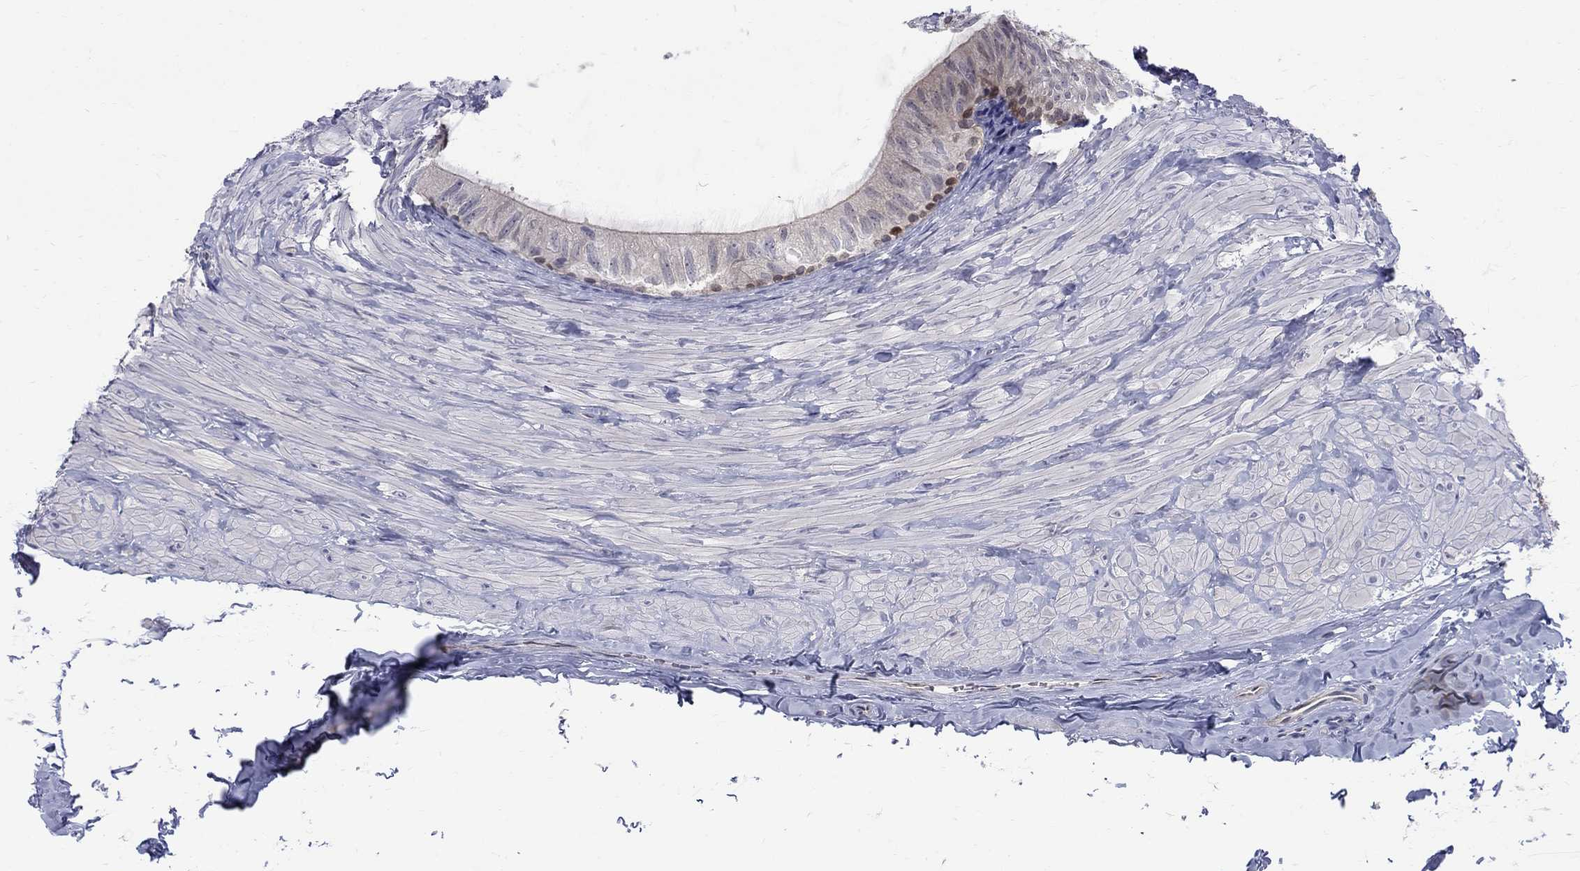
{"staining": {"intensity": "moderate", "quantity": "<25%", "location": "nuclear"}, "tissue": "epididymis", "cell_type": "Glandular cells", "image_type": "normal", "snomed": [{"axis": "morphology", "description": "Normal tissue, NOS"}, {"axis": "topography", "description": "Epididymis"}], "caption": "This is a histology image of immunohistochemistry (IHC) staining of benign epididymis, which shows moderate positivity in the nuclear of glandular cells.", "gene": "HKDC1", "patient": {"sex": "male", "age": 32}}